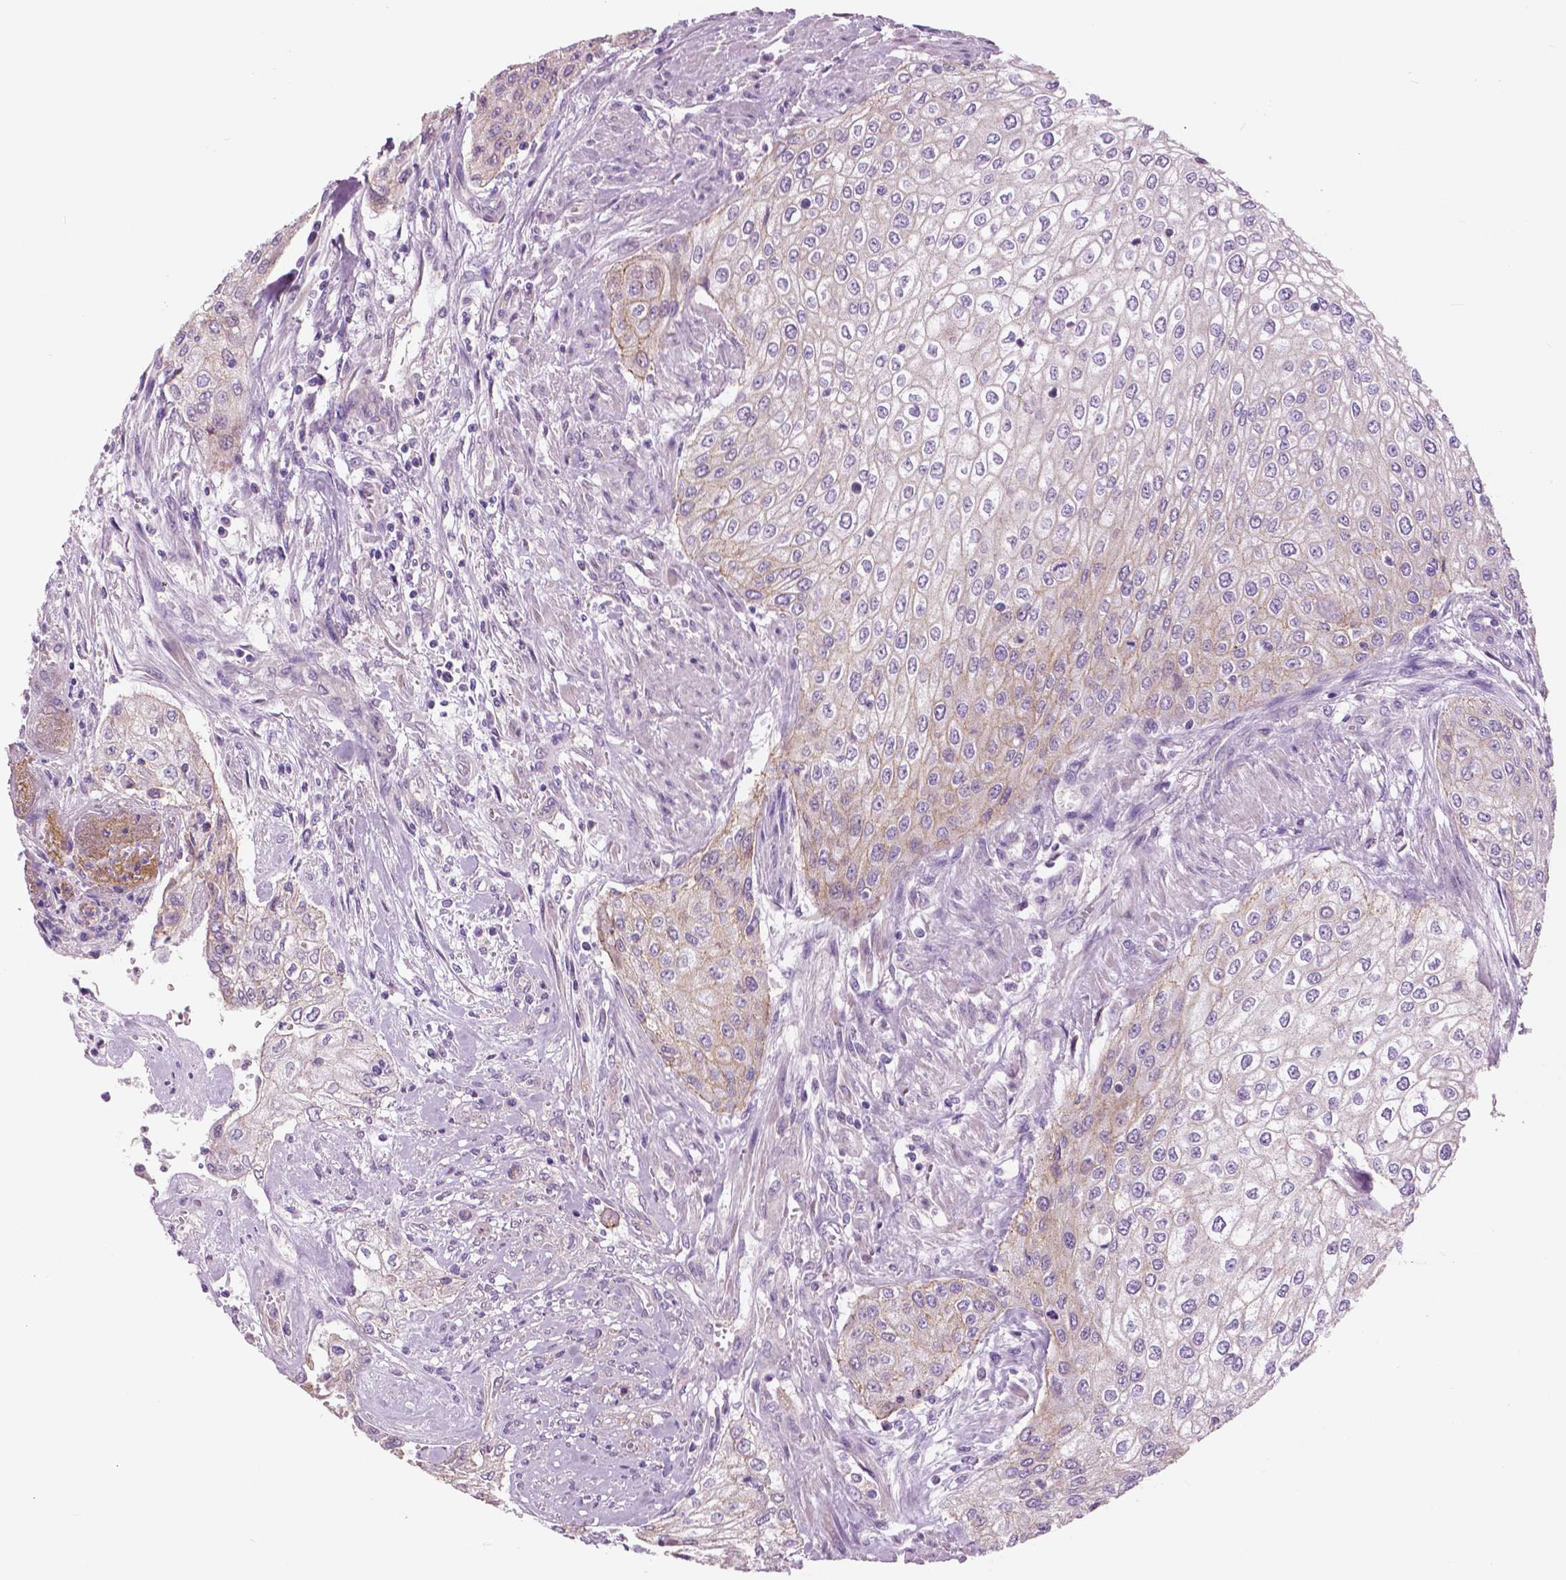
{"staining": {"intensity": "weak", "quantity": "<25%", "location": "cytoplasmic/membranous"}, "tissue": "urothelial cancer", "cell_type": "Tumor cells", "image_type": "cancer", "snomed": [{"axis": "morphology", "description": "Urothelial carcinoma, High grade"}, {"axis": "topography", "description": "Urinary bladder"}], "caption": "Tumor cells show no significant positivity in urothelial cancer.", "gene": "SERPINI1", "patient": {"sex": "male", "age": 62}}